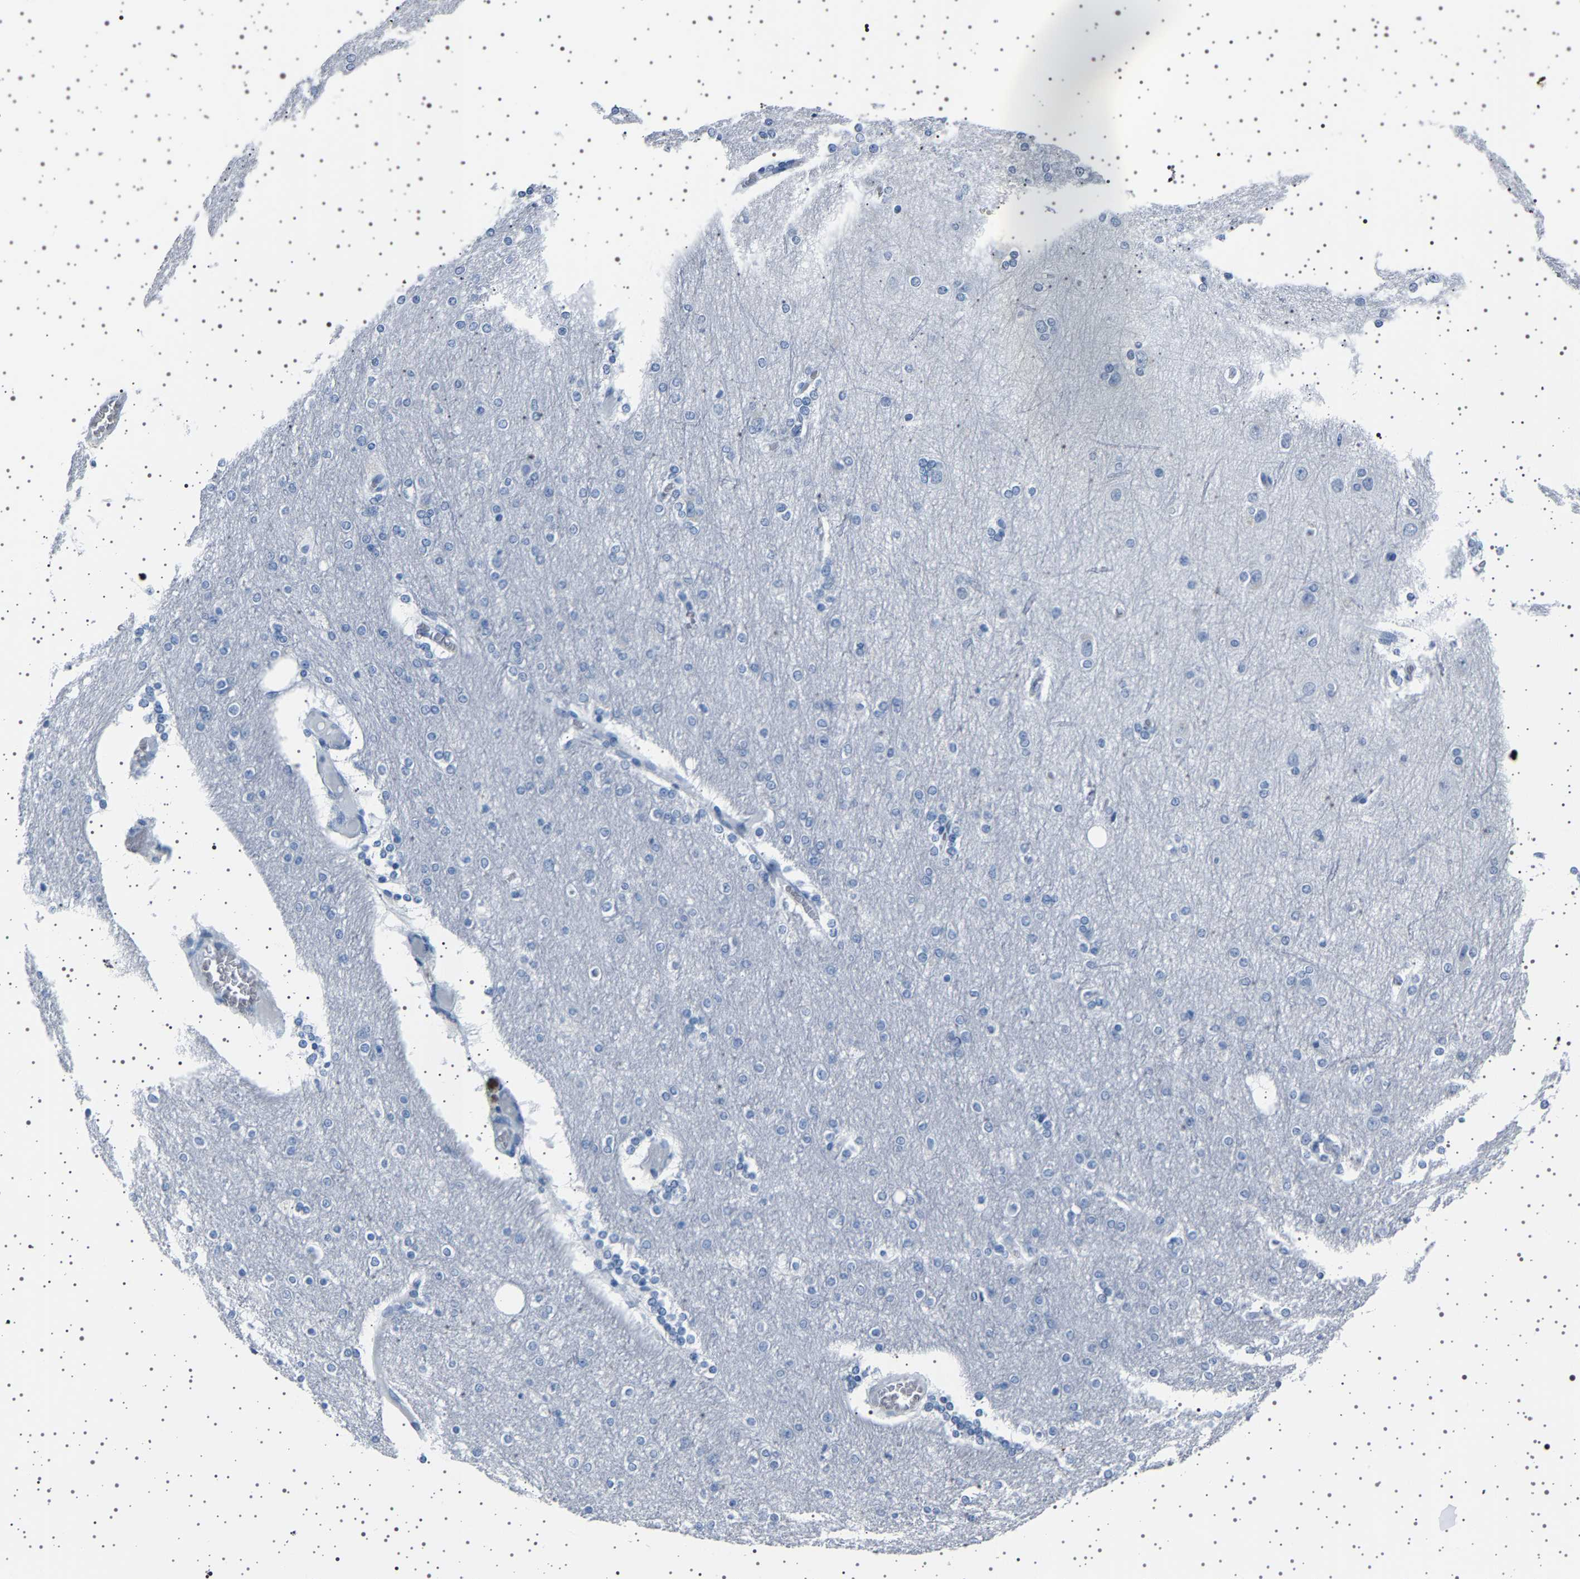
{"staining": {"intensity": "negative", "quantity": "none", "location": "none"}, "tissue": "cerebral cortex", "cell_type": "Endothelial cells", "image_type": "normal", "snomed": [{"axis": "morphology", "description": "Normal tissue, NOS"}, {"axis": "topography", "description": "Cerebral cortex"}], "caption": "This image is of benign cerebral cortex stained with immunohistochemistry (IHC) to label a protein in brown with the nuclei are counter-stained blue. There is no positivity in endothelial cells.", "gene": "TFF3", "patient": {"sex": "female", "age": 54}}